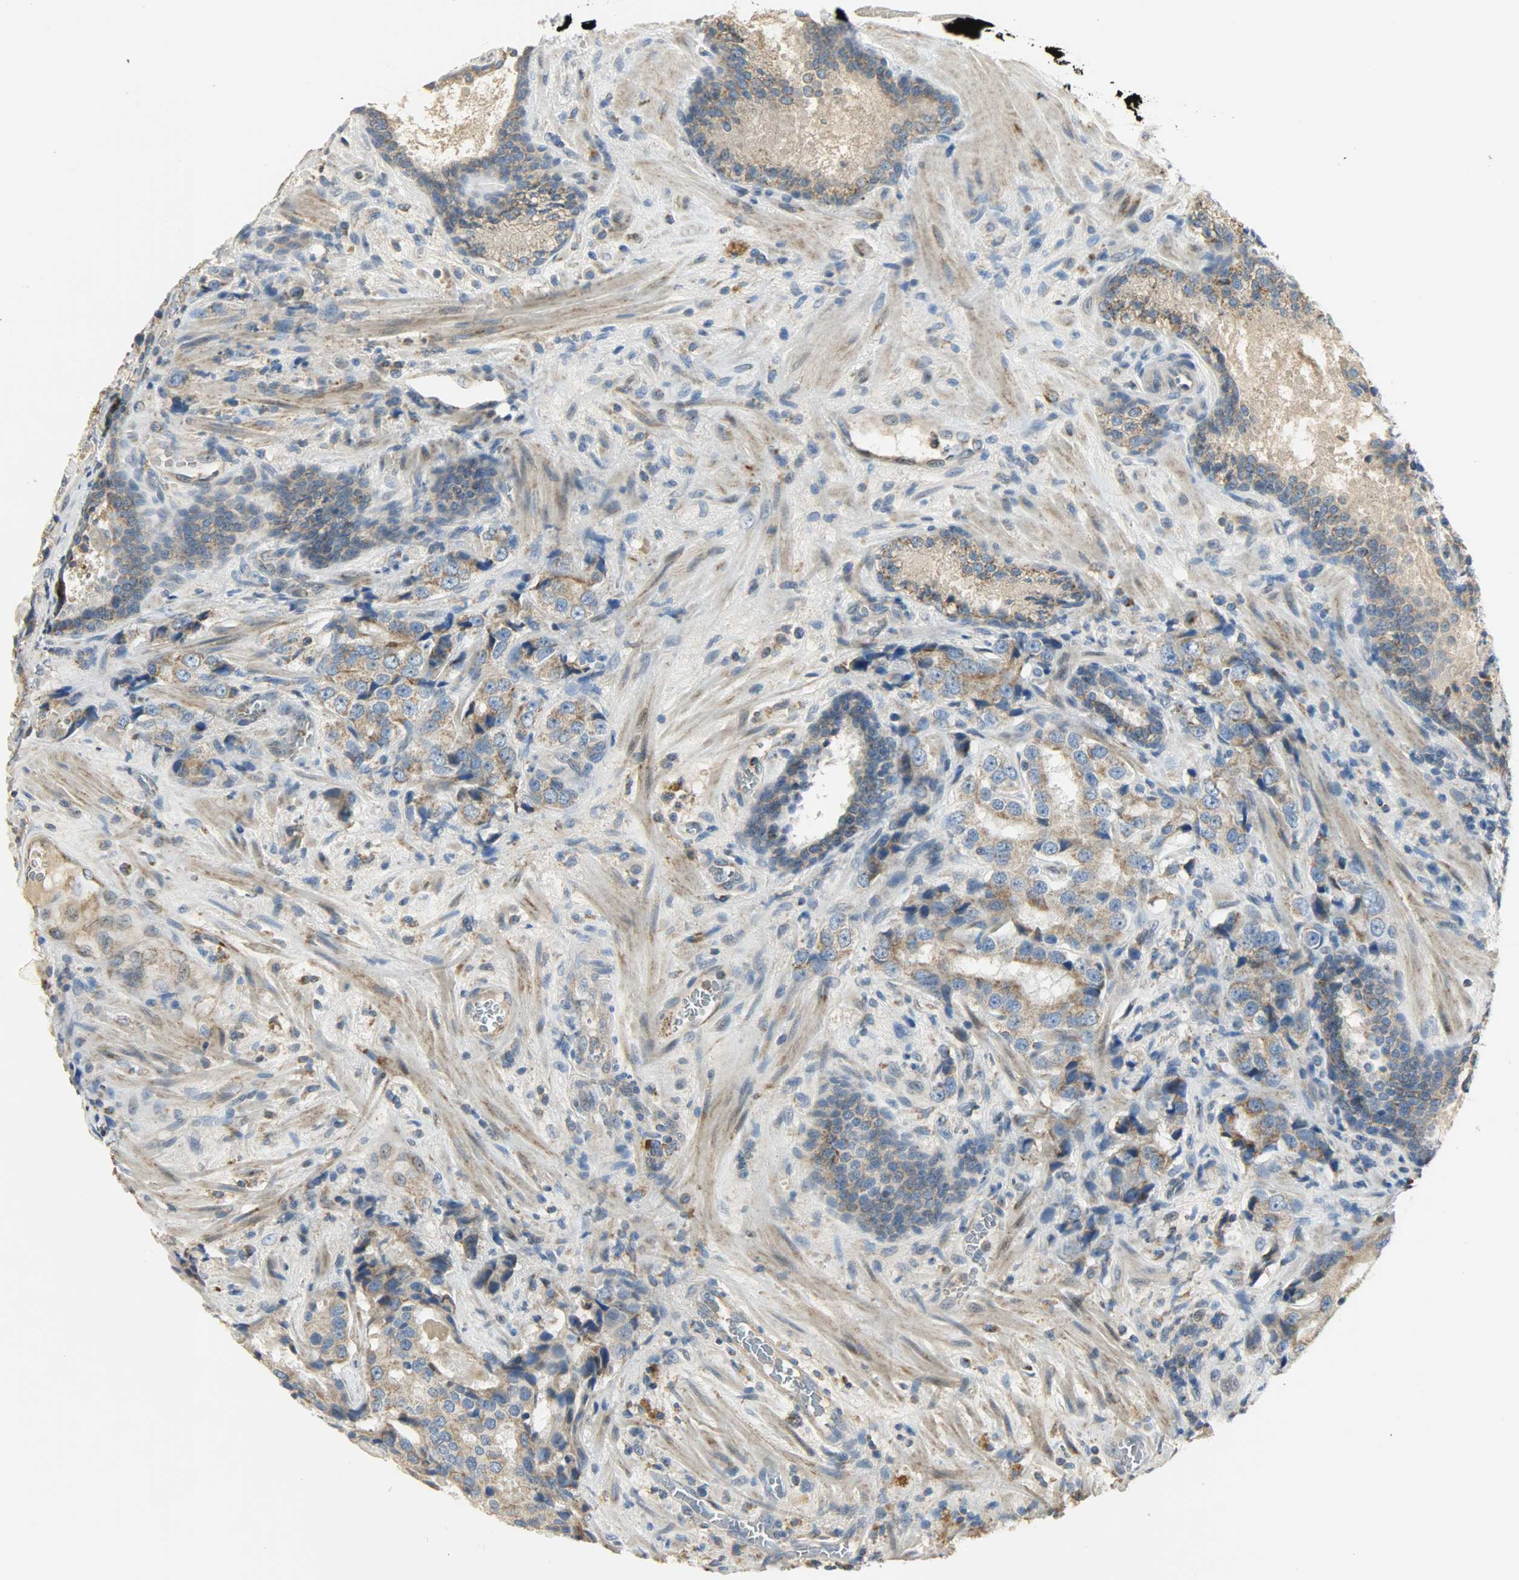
{"staining": {"intensity": "moderate", "quantity": ">75%", "location": "cytoplasmic/membranous"}, "tissue": "prostate cancer", "cell_type": "Tumor cells", "image_type": "cancer", "snomed": [{"axis": "morphology", "description": "Adenocarcinoma, High grade"}, {"axis": "topography", "description": "Prostate"}], "caption": "Prostate high-grade adenocarcinoma tissue exhibits moderate cytoplasmic/membranous positivity in approximately >75% of tumor cells, visualized by immunohistochemistry. (Stains: DAB (3,3'-diaminobenzidine) in brown, nuclei in blue, Microscopy: brightfield microscopy at high magnification).", "gene": "NNT", "patient": {"sex": "male", "age": 58}}